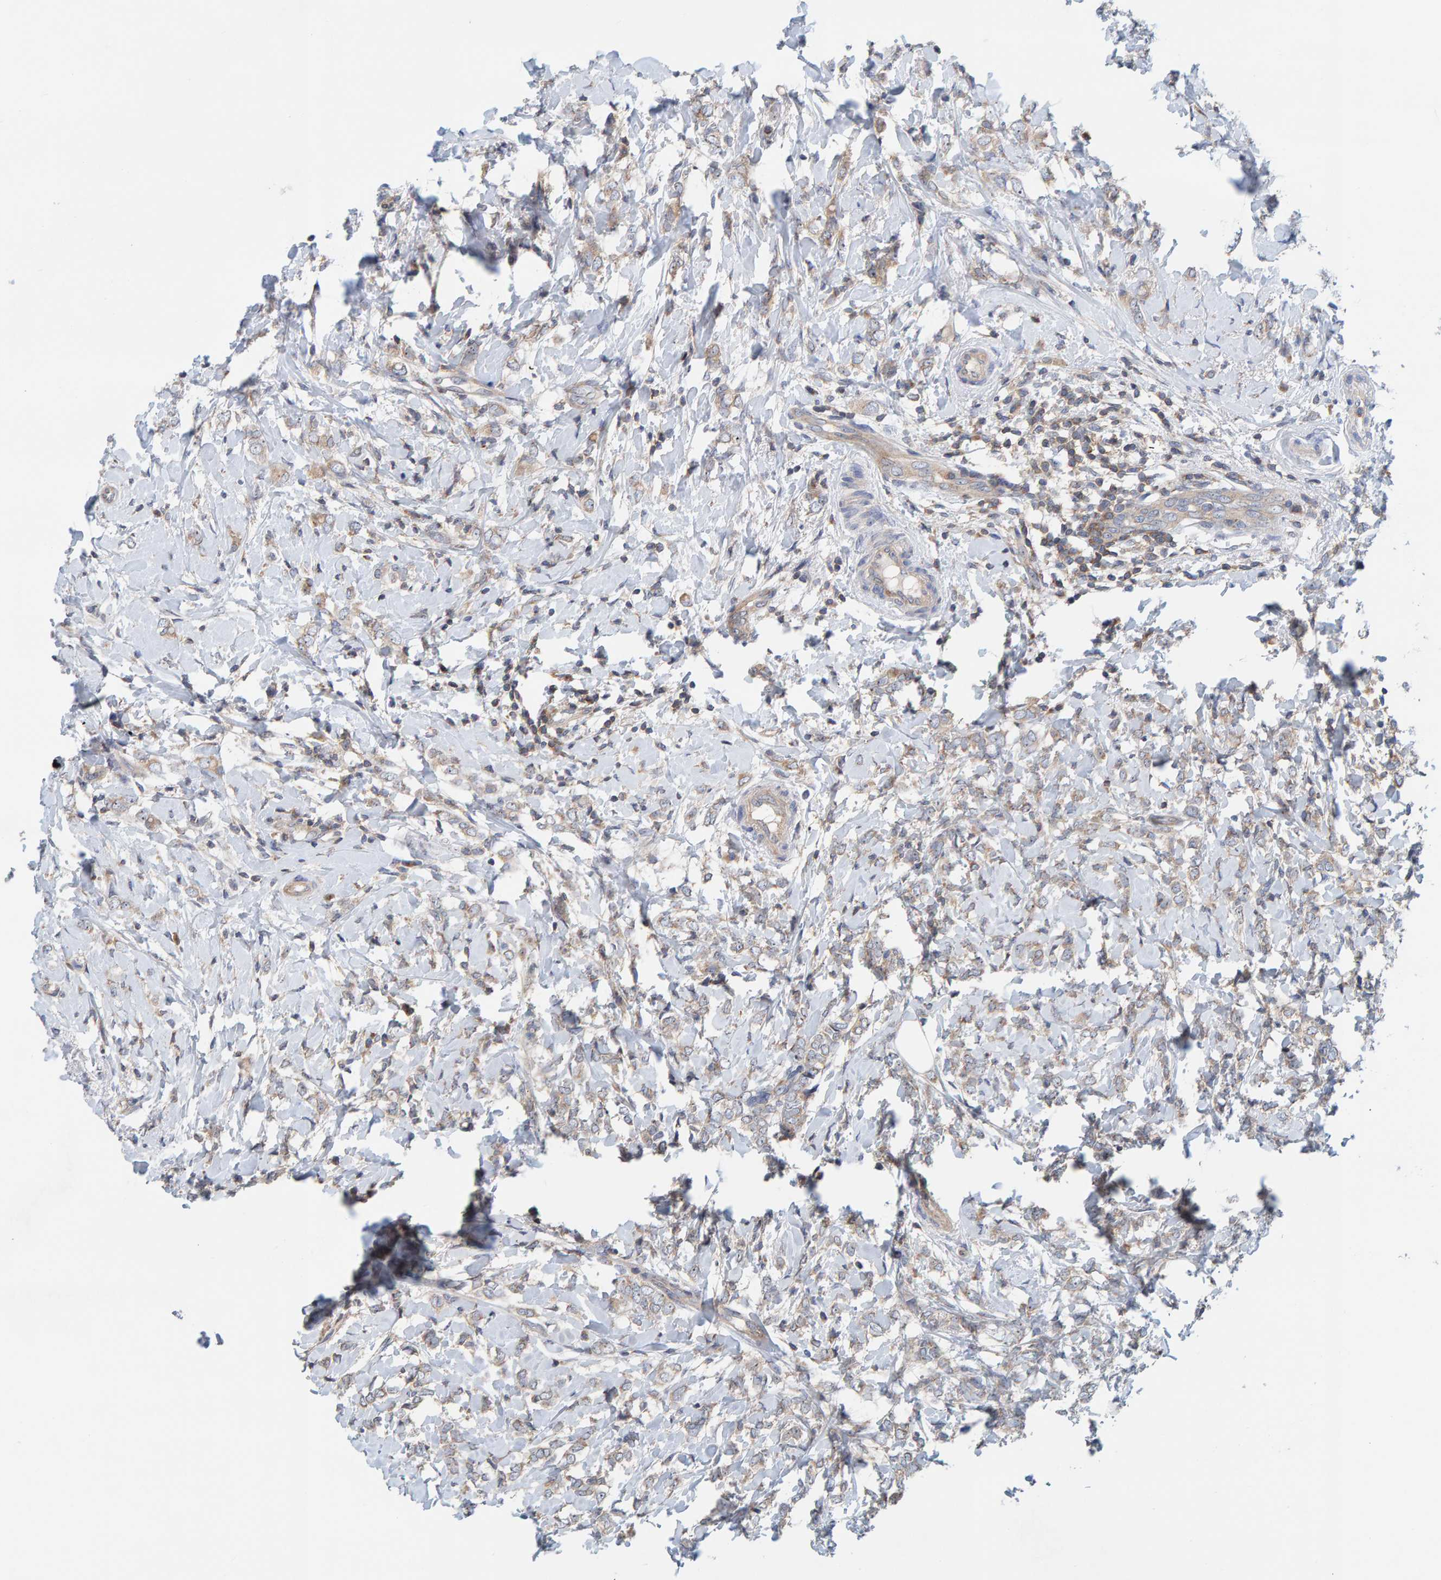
{"staining": {"intensity": "weak", "quantity": ">75%", "location": "cytoplasmic/membranous"}, "tissue": "breast cancer", "cell_type": "Tumor cells", "image_type": "cancer", "snomed": [{"axis": "morphology", "description": "Normal tissue, NOS"}, {"axis": "morphology", "description": "Lobular carcinoma"}, {"axis": "topography", "description": "Breast"}], "caption": "Protein staining of breast cancer tissue demonstrates weak cytoplasmic/membranous staining in approximately >75% of tumor cells.", "gene": "CCM2", "patient": {"sex": "female", "age": 47}}